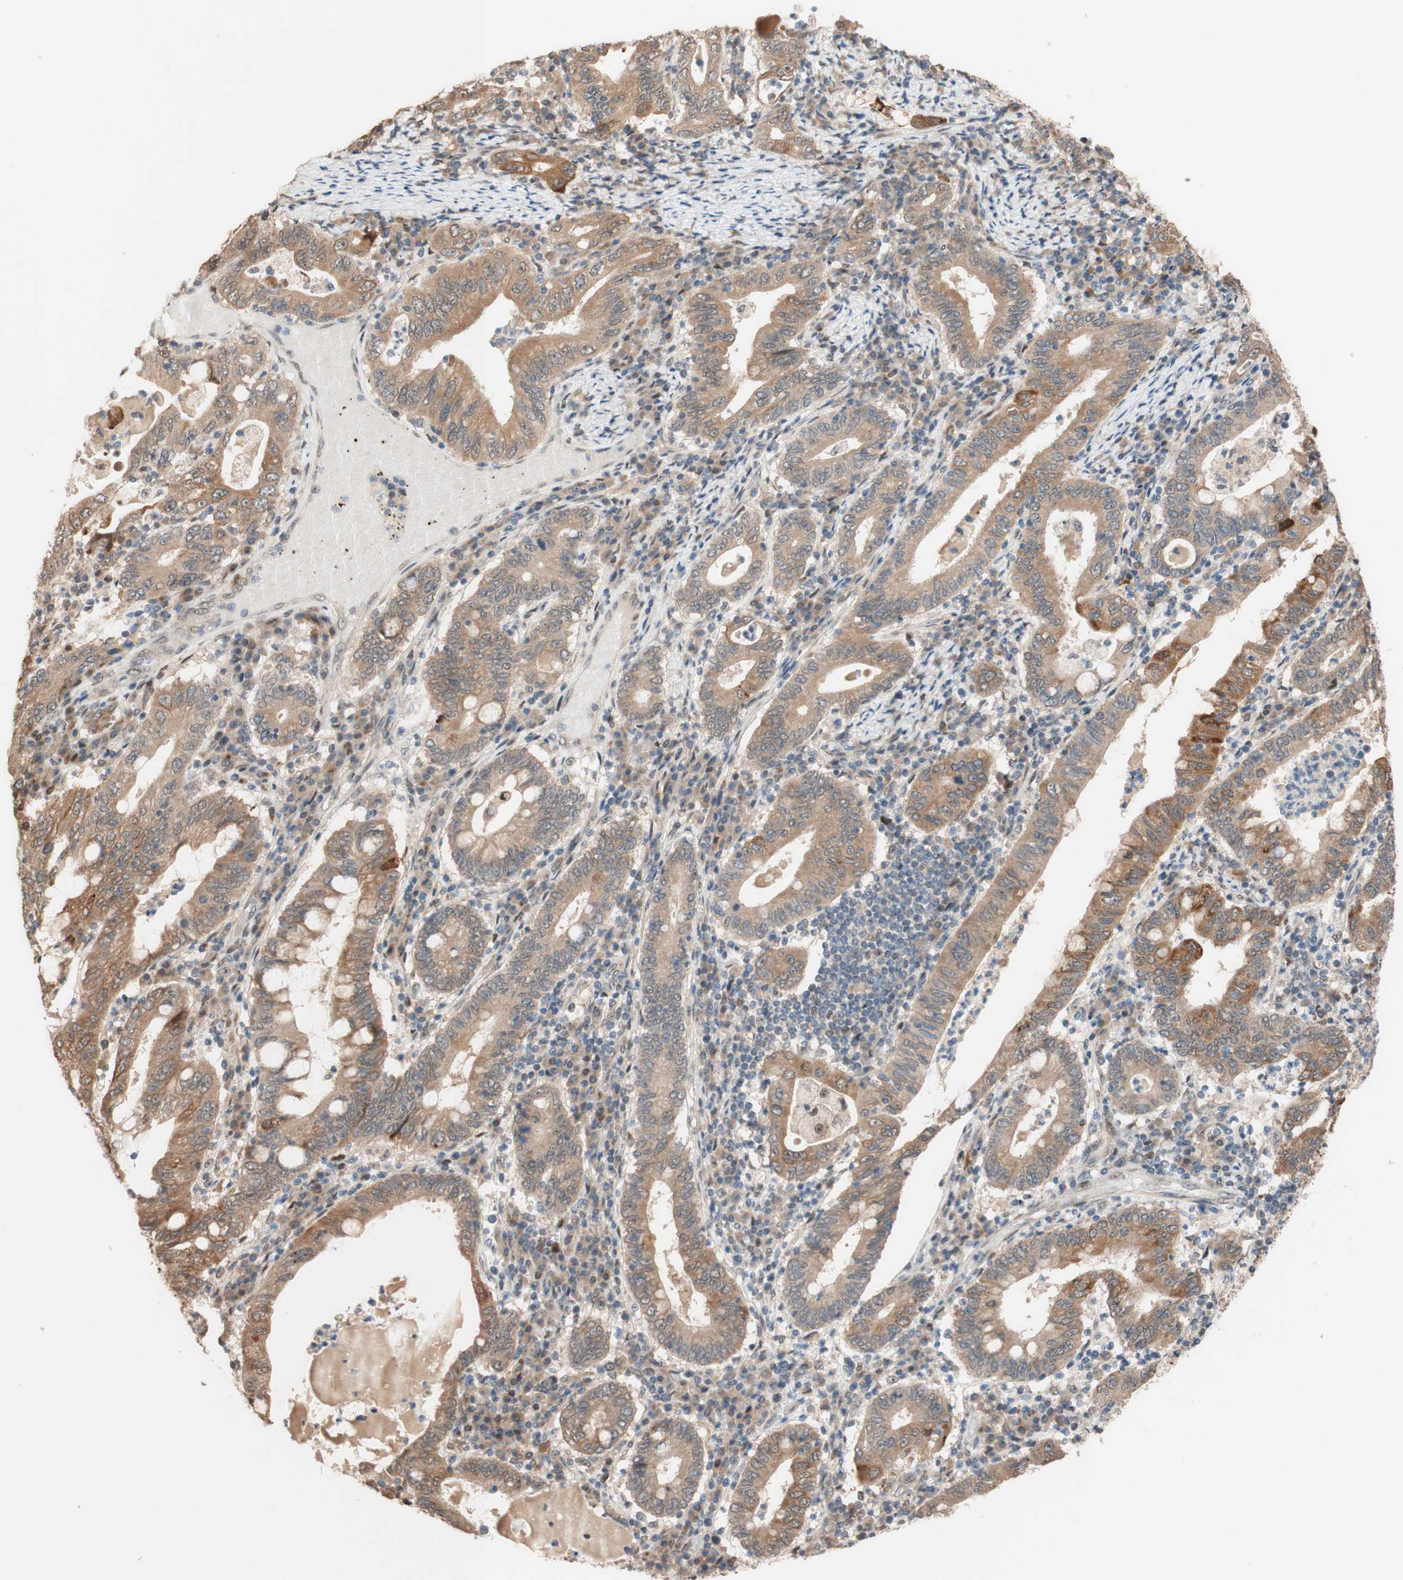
{"staining": {"intensity": "moderate", "quantity": ">75%", "location": "cytoplasmic/membranous"}, "tissue": "stomach cancer", "cell_type": "Tumor cells", "image_type": "cancer", "snomed": [{"axis": "morphology", "description": "Normal tissue, NOS"}, {"axis": "morphology", "description": "Adenocarcinoma, NOS"}, {"axis": "topography", "description": "Esophagus"}, {"axis": "topography", "description": "Stomach, upper"}, {"axis": "topography", "description": "Peripheral nerve tissue"}], "caption": "Protein expression analysis of stomach cancer reveals moderate cytoplasmic/membranous positivity in approximately >75% of tumor cells. (DAB (3,3'-diaminobenzidine) IHC, brown staining for protein, blue staining for nuclei).", "gene": "CCNC", "patient": {"sex": "male", "age": 62}}